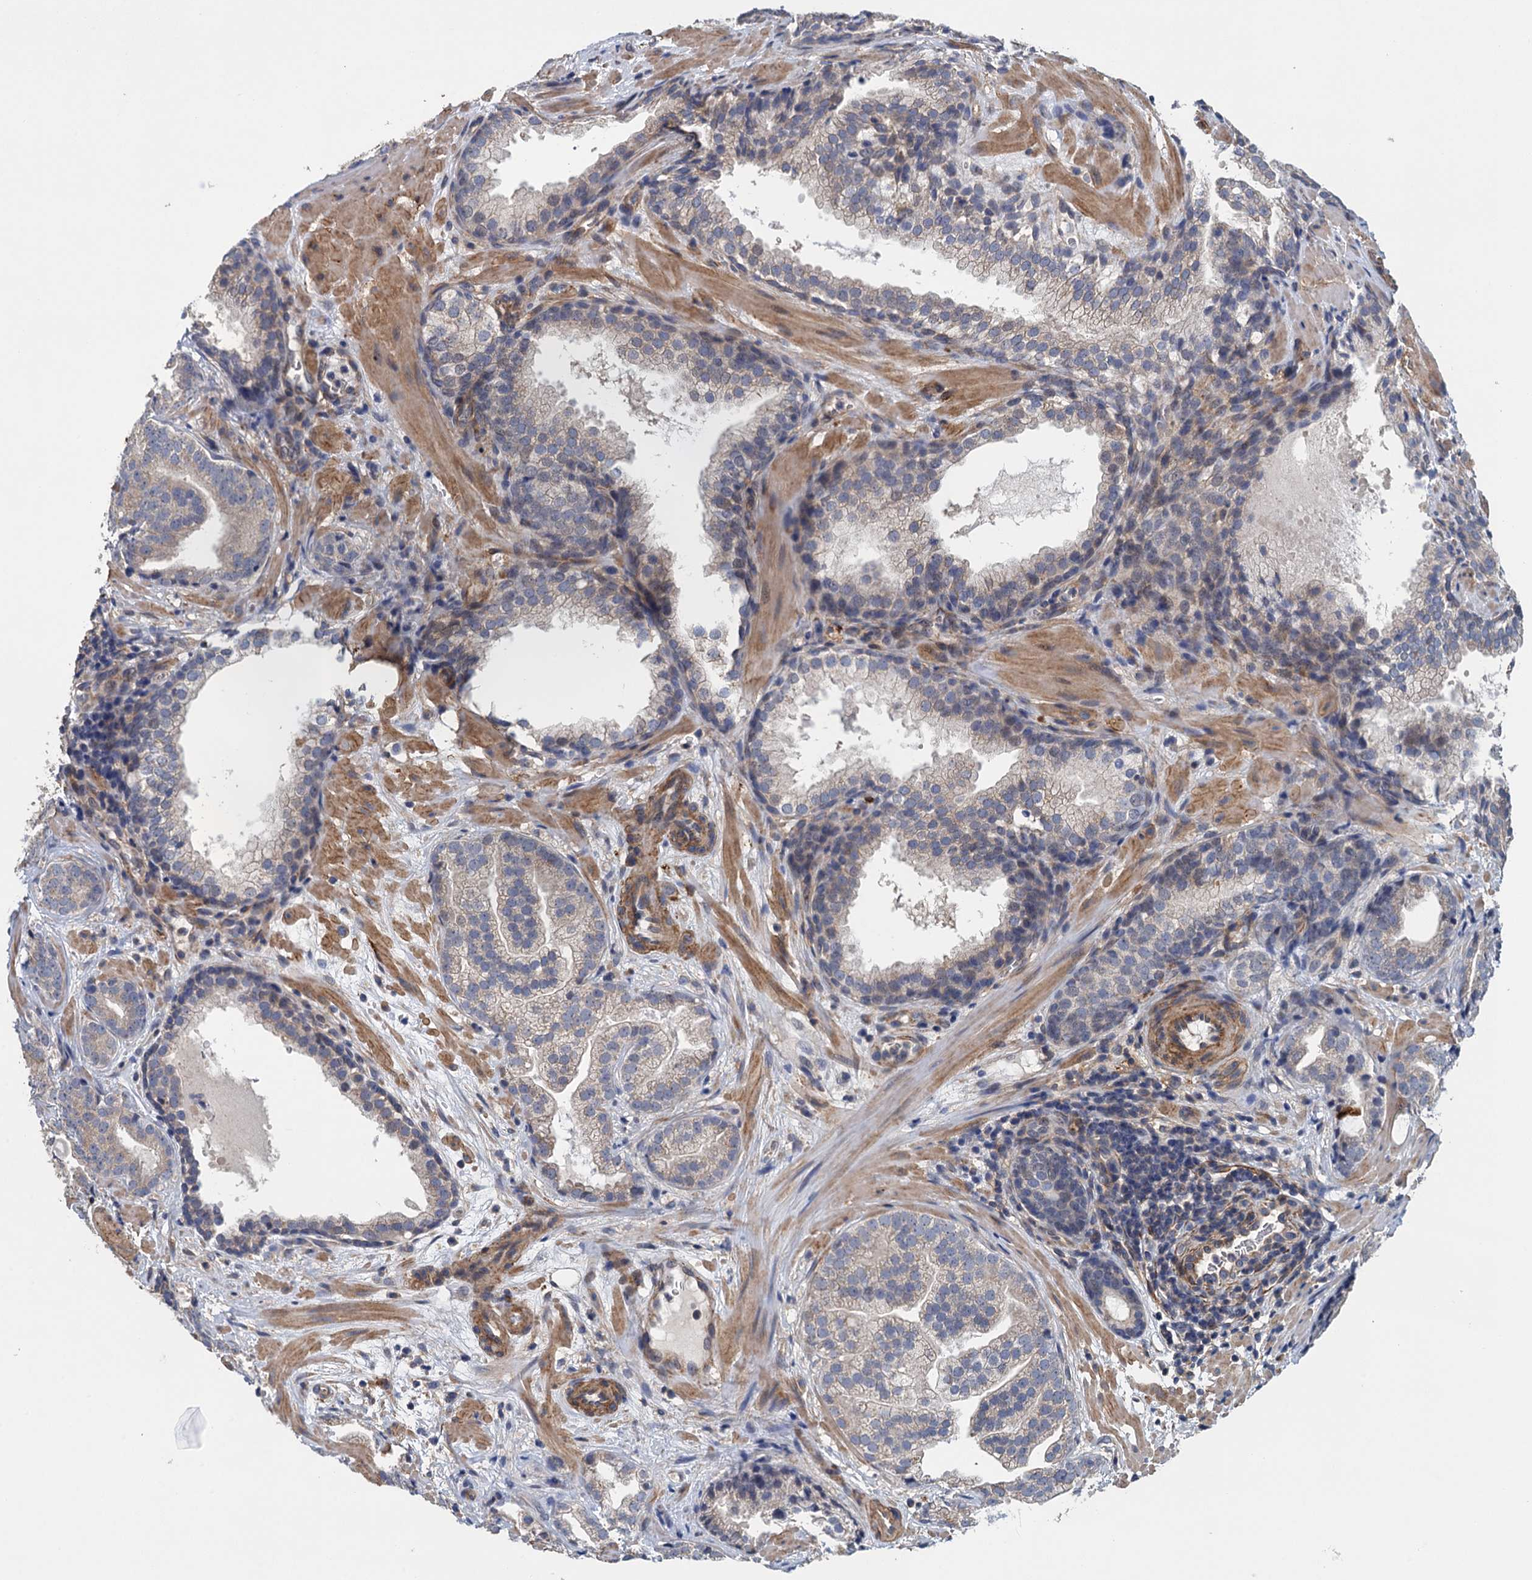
{"staining": {"intensity": "weak", "quantity": "<25%", "location": "cytoplasmic/membranous"}, "tissue": "prostate cancer", "cell_type": "Tumor cells", "image_type": "cancer", "snomed": [{"axis": "morphology", "description": "Adenocarcinoma, High grade"}, {"axis": "topography", "description": "Prostate"}], "caption": "Histopathology image shows no protein positivity in tumor cells of high-grade adenocarcinoma (prostate) tissue.", "gene": "RSAD2", "patient": {"sex": "male", "age": 60}}